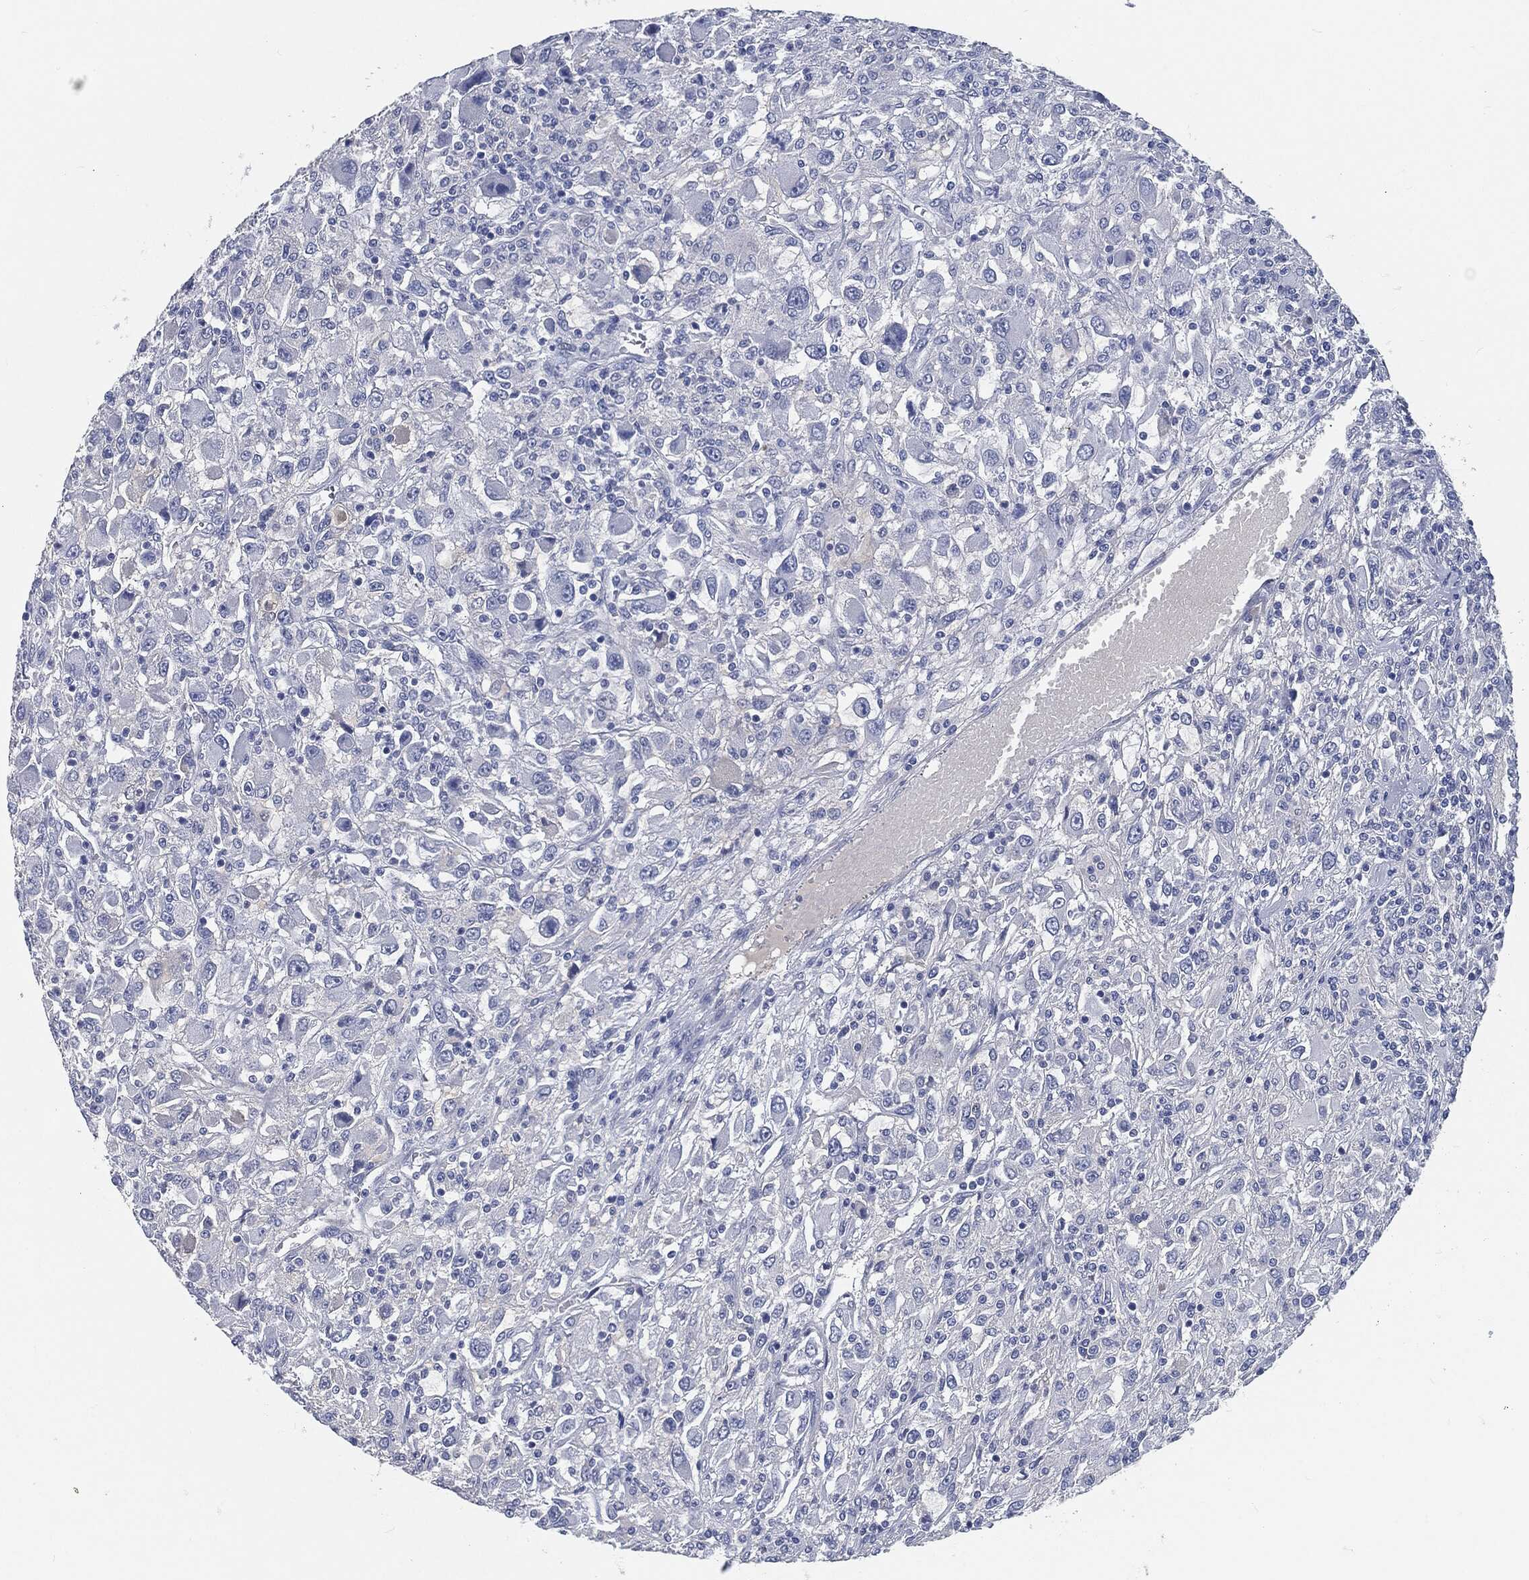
{"staining": {"intensity": "negative", "quantity": "none", "location": "none"}, "tissue": "renal cancer", "cell_type": "Tumor cells", "image_type": "cancer", "snomed": [{"axis": "morphology", "description": "Adenocarcinoma, NOS"}, {"axis": "topography", "description": "Kidney"}], "caption": "The immunohistochemistry micrograph has no significant positivity in tumor cells of renal cancer (adenocarcinoma) tissue. The staining was performed using DAB to visualize the protein expression in brown, while the nuclei were stained in blue with hematoxylin (Magnification: 20x).", "gene": "MST1", "patient": {"sex": "female", "age": 67}}